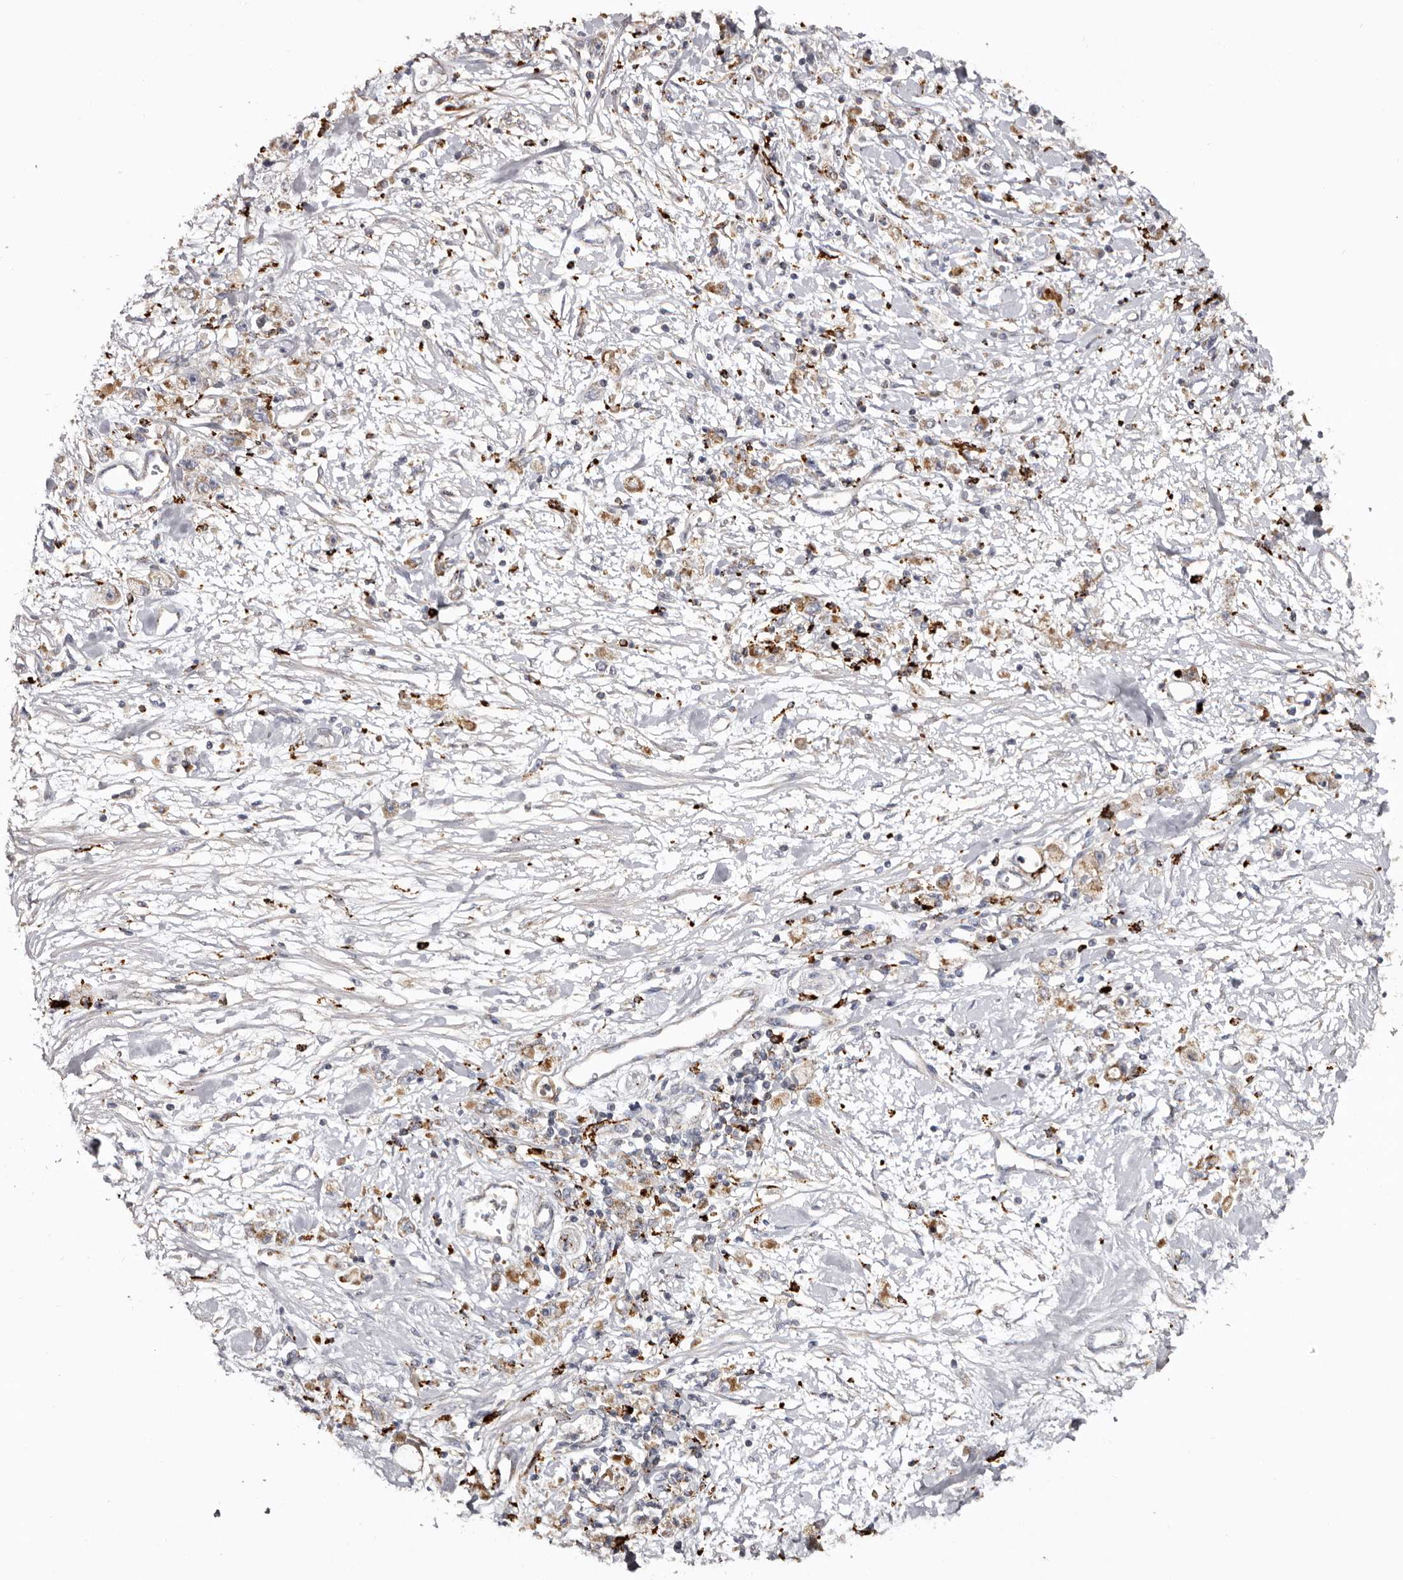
{"staining": {"intensity": "moderate", "quantity": ">75%", "location": "cytoplasmic/membranous"}, "tissue": "stomach cancer", "cell_type": "Tumor cells", "image_type": "cancer", "snomed": [{"axis": "morphology", "description": "Adenocarcinoma, NOS"}, {"axis": "topography", "description": "Stomach"}], "caption": "Immunohistochemical staining of stomach cancer reveals medium levels of moderate cytoplasmic/membranous protein positivity in about >75% of tumor cells.", "gene": "MECR", "patient": {"sex": "female", "age": 59}}